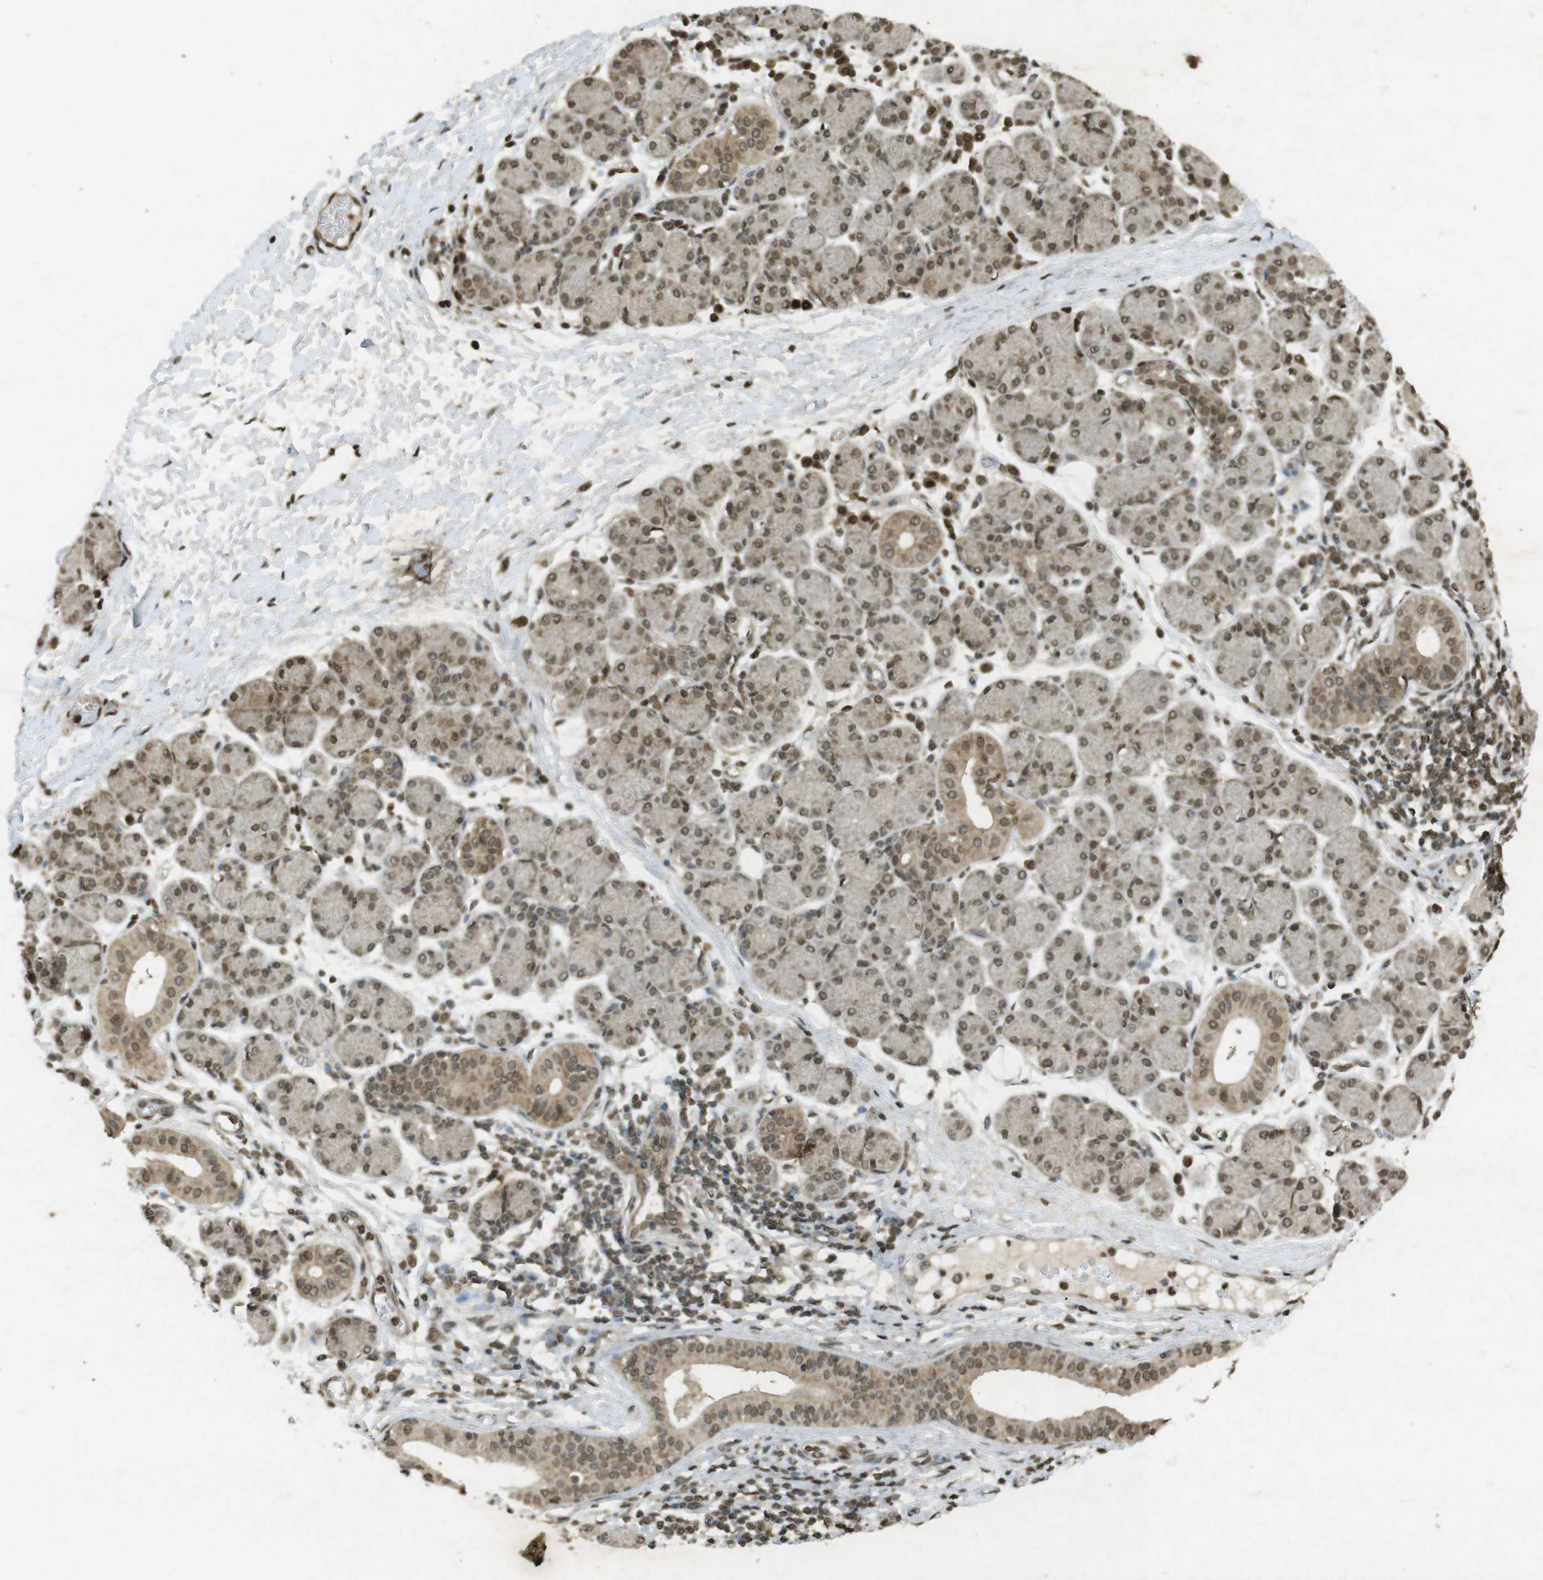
{"staining": {"intensity": "moderate", "quantity": ">75%", "location": "cytoplasmic/membranous,nuclear"}, "tissue": "salivary gland", "cell_type": "Glandular cells", "image_type": "normal", "snomed": [{"axis": "morphology", "description": "Normal tissue, NOS"}, {"axis": "morphology", "description": "Inflammation, NOS"}, {"axis": "topography", "description": "Lymph node"}, {"axis": "topography", "description": "Salivary gland"}], "caption": "IHC of benign salivary gland demonstrates medium levels of moderate cytoplasmic/membranous,nuclear staining in approximately >75% of glandular cells. The staining is performed using DAB brown chromogen to label protein expression. The nuclei are counter-stained blue using hematoxylin.", "gene": "ORC4", "patient": {"sex": "male", "age": 3}}